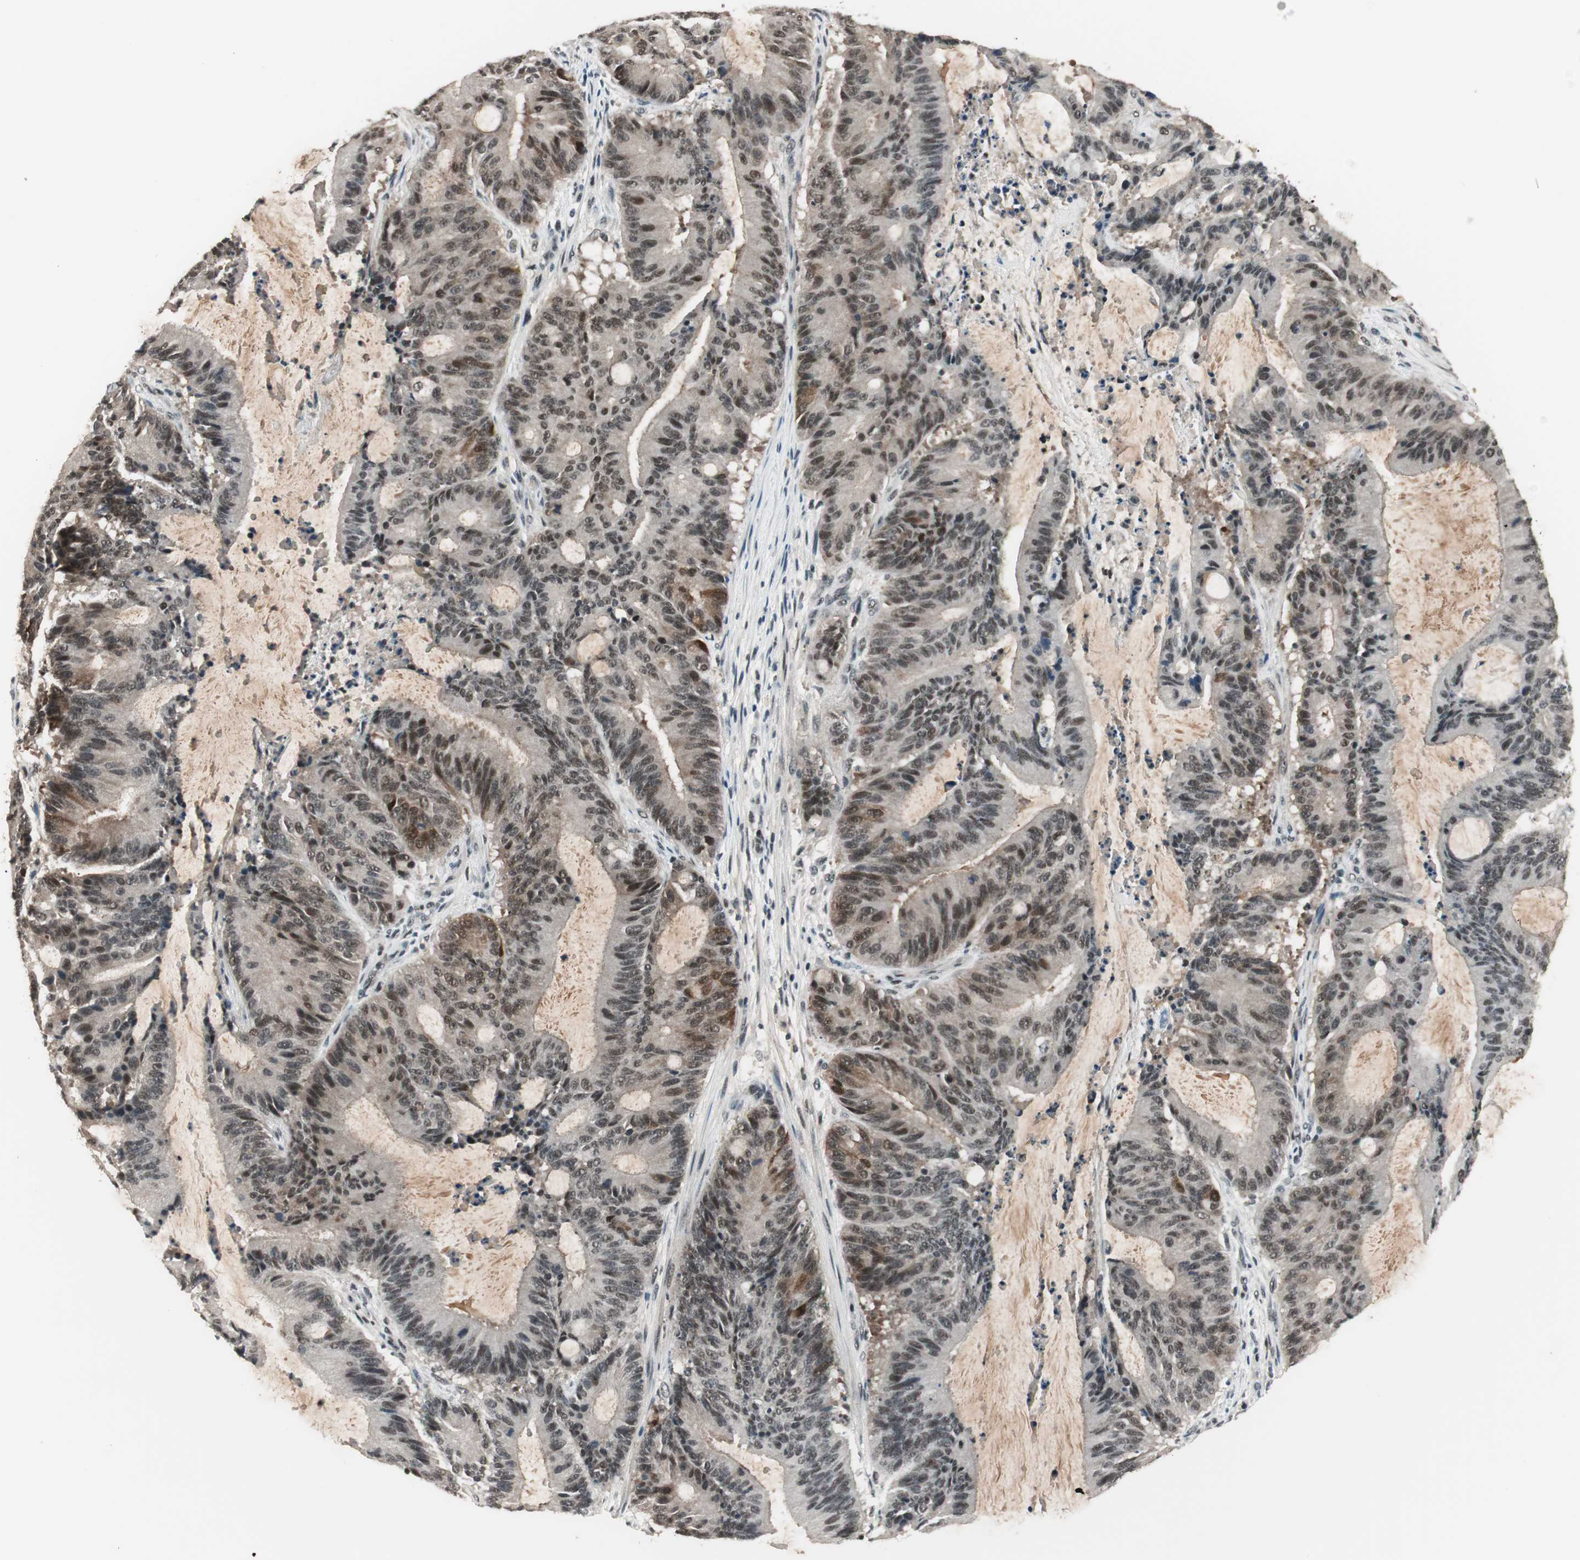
{"staining": {"intensity": "moderate", "quantity": "25%-75%", "location": "nuclear"}, "tissue": "liver cancer", "cell_type": "Tumor cells", "image_type": "cancer", "snomed": [{"axis": "morphology", "description": "Cholangiocarcinoma"}, {"axis": "topography", "description": "Liver"}], "caption": "This is a histology image of IHC staining of liver cancer (cholangiocarcinoma), which shows moderate positivity in the nuclear of tumor cells.", "gene": "NFRKB", "patient": {"sex": "female", "age": 73}}